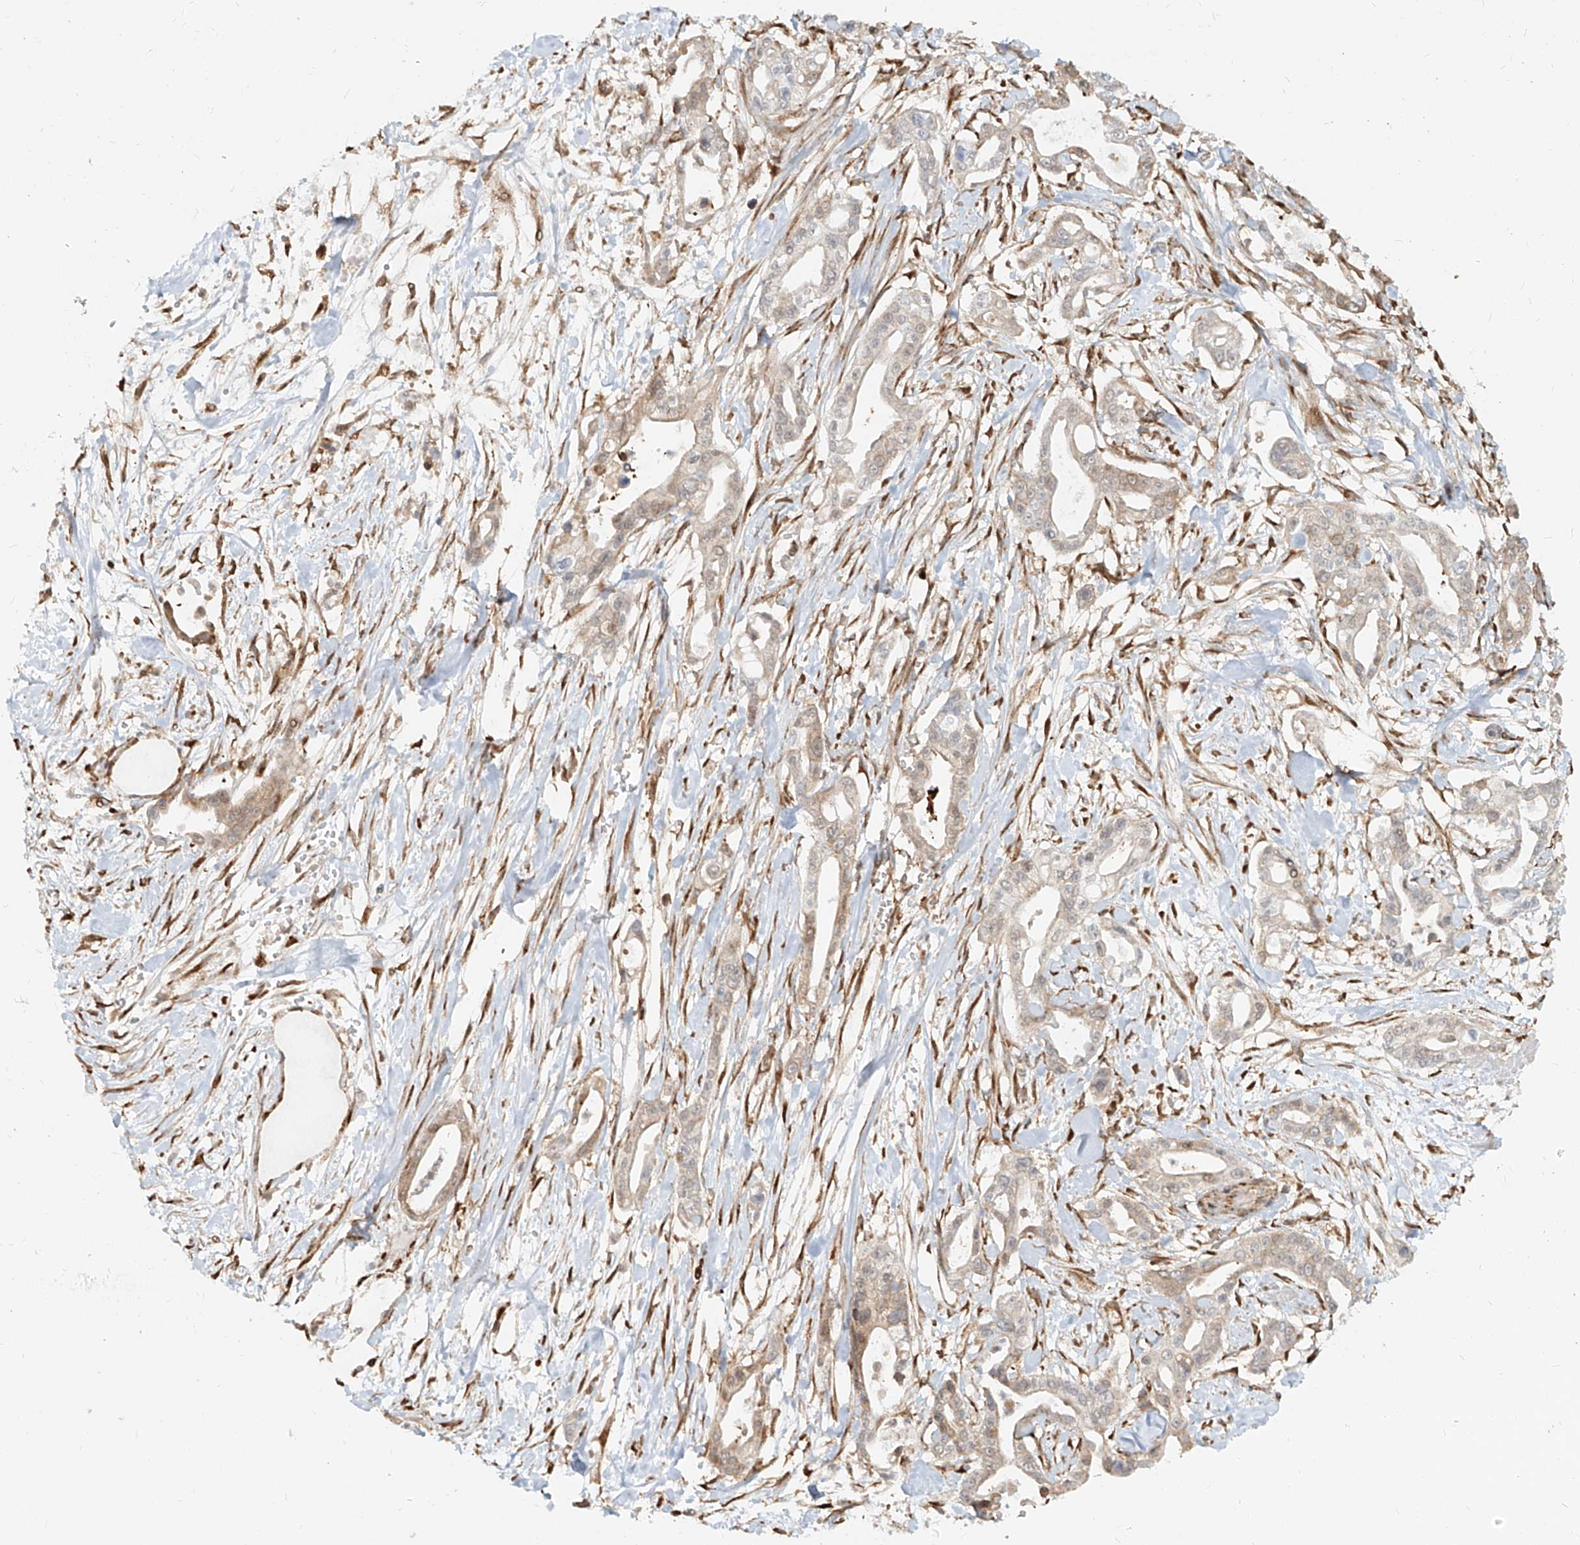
{"staining": {"intensity": "moderate", "quantity": "<25%", "location": "cytoplasmic/membranous"}, "tissue": "pancreatic cancer", "cell_type": "Tumor cells", "image_type": "cancer", "snomed": [{"axis": "morphology", "description": "Adenocarcinoma, NOS"}, {"axis": "topography", "description": "Pancreas"}], "caption": "Immunohistochemical staining of pancreatic cancer (adenocarcinoma) demonstrates moderate cytoplasmic/membranous protein staining in about <25% of tumor cells.", "gene": "UBE2K", "patient": {"sex": "male", "age": 68}}